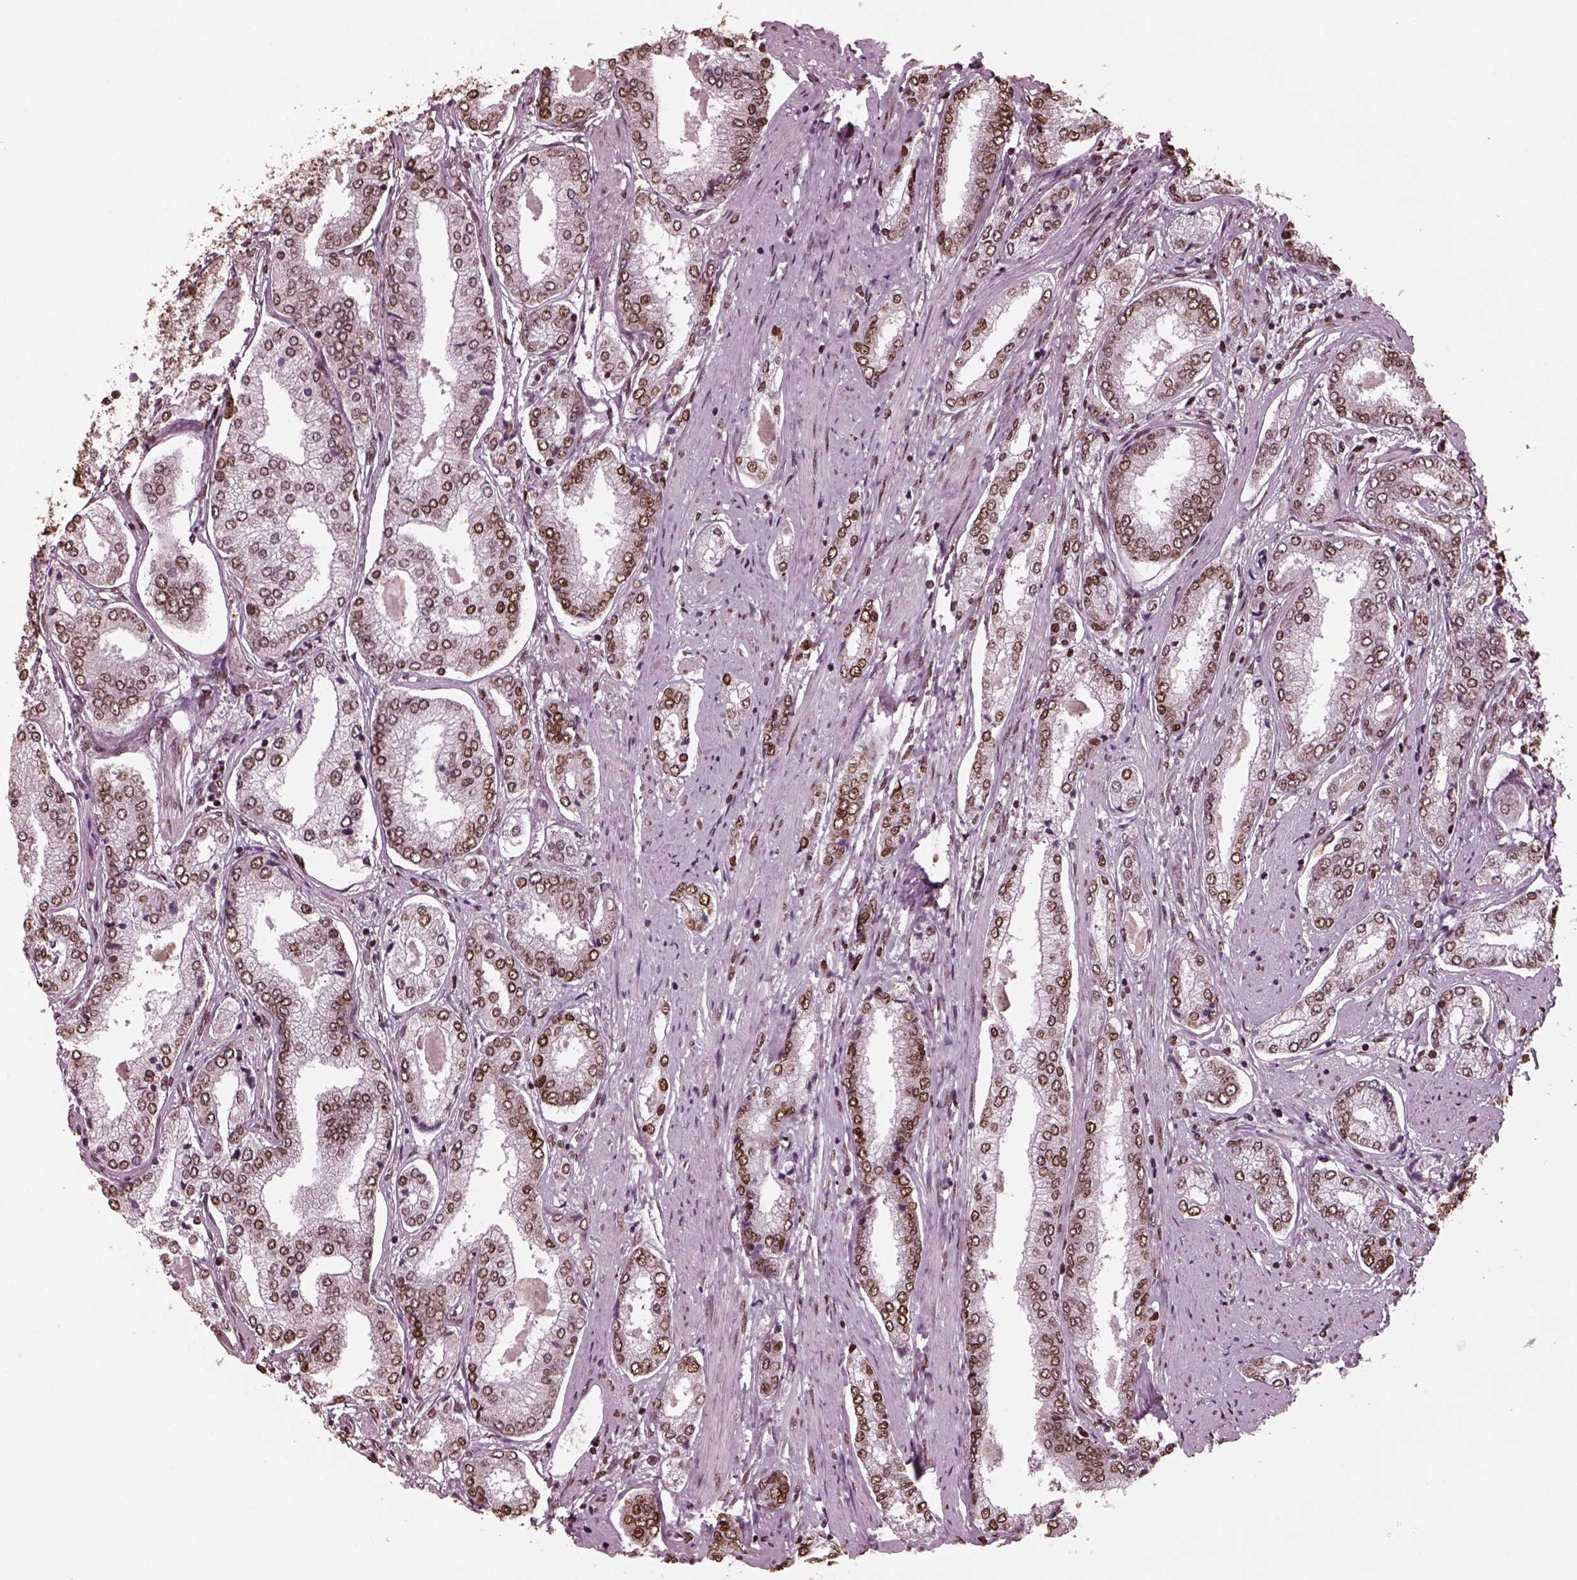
{"staining": {"intensity": "moderate", "quantity": "25%-75%", "location": "nuclear"}, "tissue": "prostate cancer", "cell_type": "Tumor cells", "image_type": "cancer", "snomed": [{"axis": "morphology", "description": "Adenocarcinoma, NOS"}, {"axis": "topography", "description": "Prostate"}], "caption": "A brown stain labels moderate nuclear positivity of a protein in human prostate adenocarcinoma tumor cells.", "gene": "NSD1", "patient": {"sex": "male", "age": 63}}